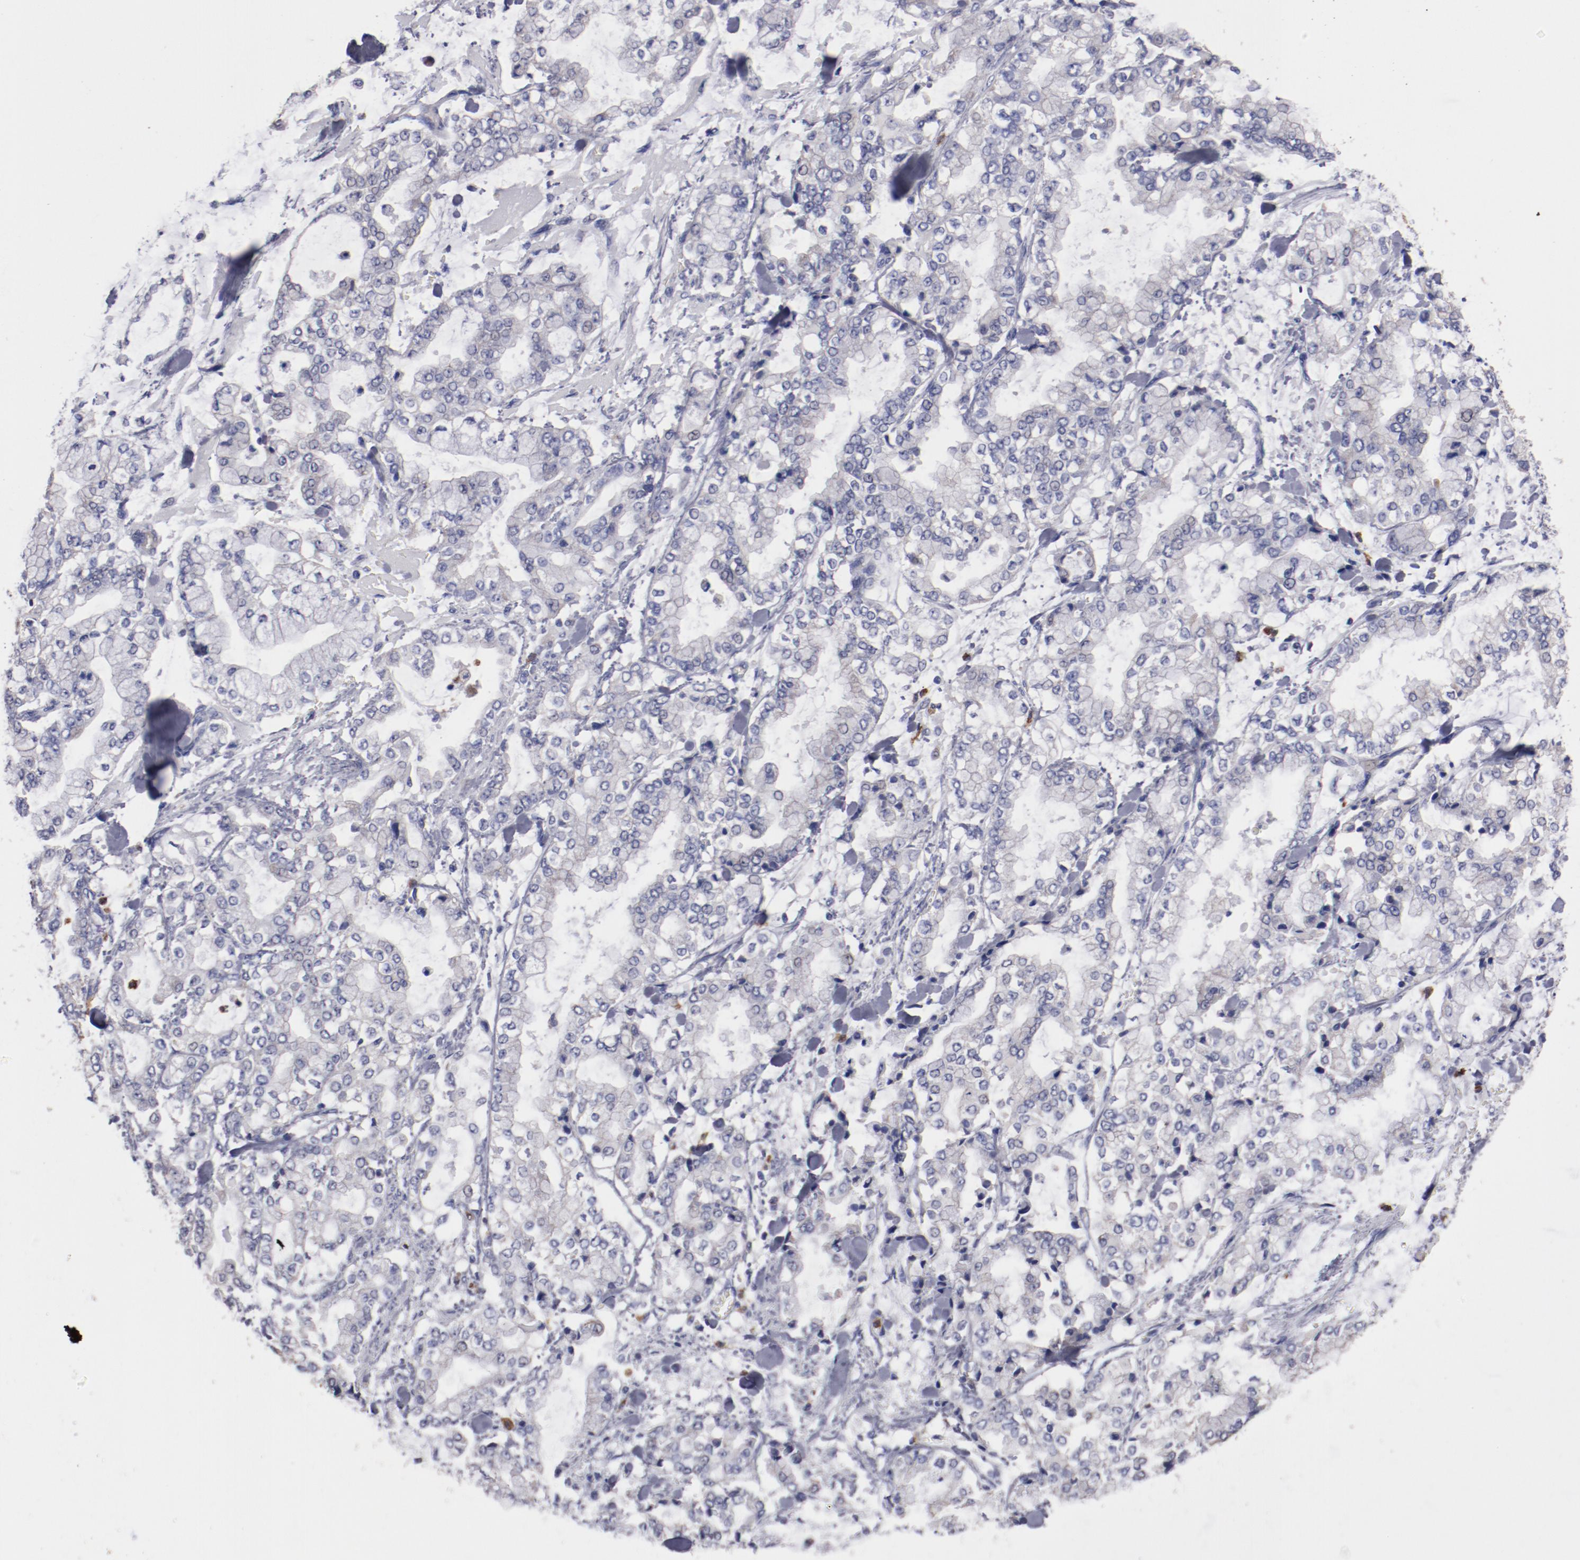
{"staining": {"intensity": "weak", "quantity": "<25%", "location": "cytoplasmic/membranous"}, "tissue": "stomach cancer", "cell_type": "Tumor cells", "image_type": "cancer", "snomed": [{"axis": "morphology", "description": "Normal tissue, NOS"}, {"axis": "morphology", "description": "Adenocarcinoma, NOS"}, {"axis": "topography", "description": "Stomach, upper"}, {"axis": "topography", "description": "Stomach"}], "caption": "Stomach adenocarcinoma was stained to show a protein in brown. There is no significant positivity in tumor cells.", "gene": "FGR", "patient": {"sex": "male", "age": 76}}